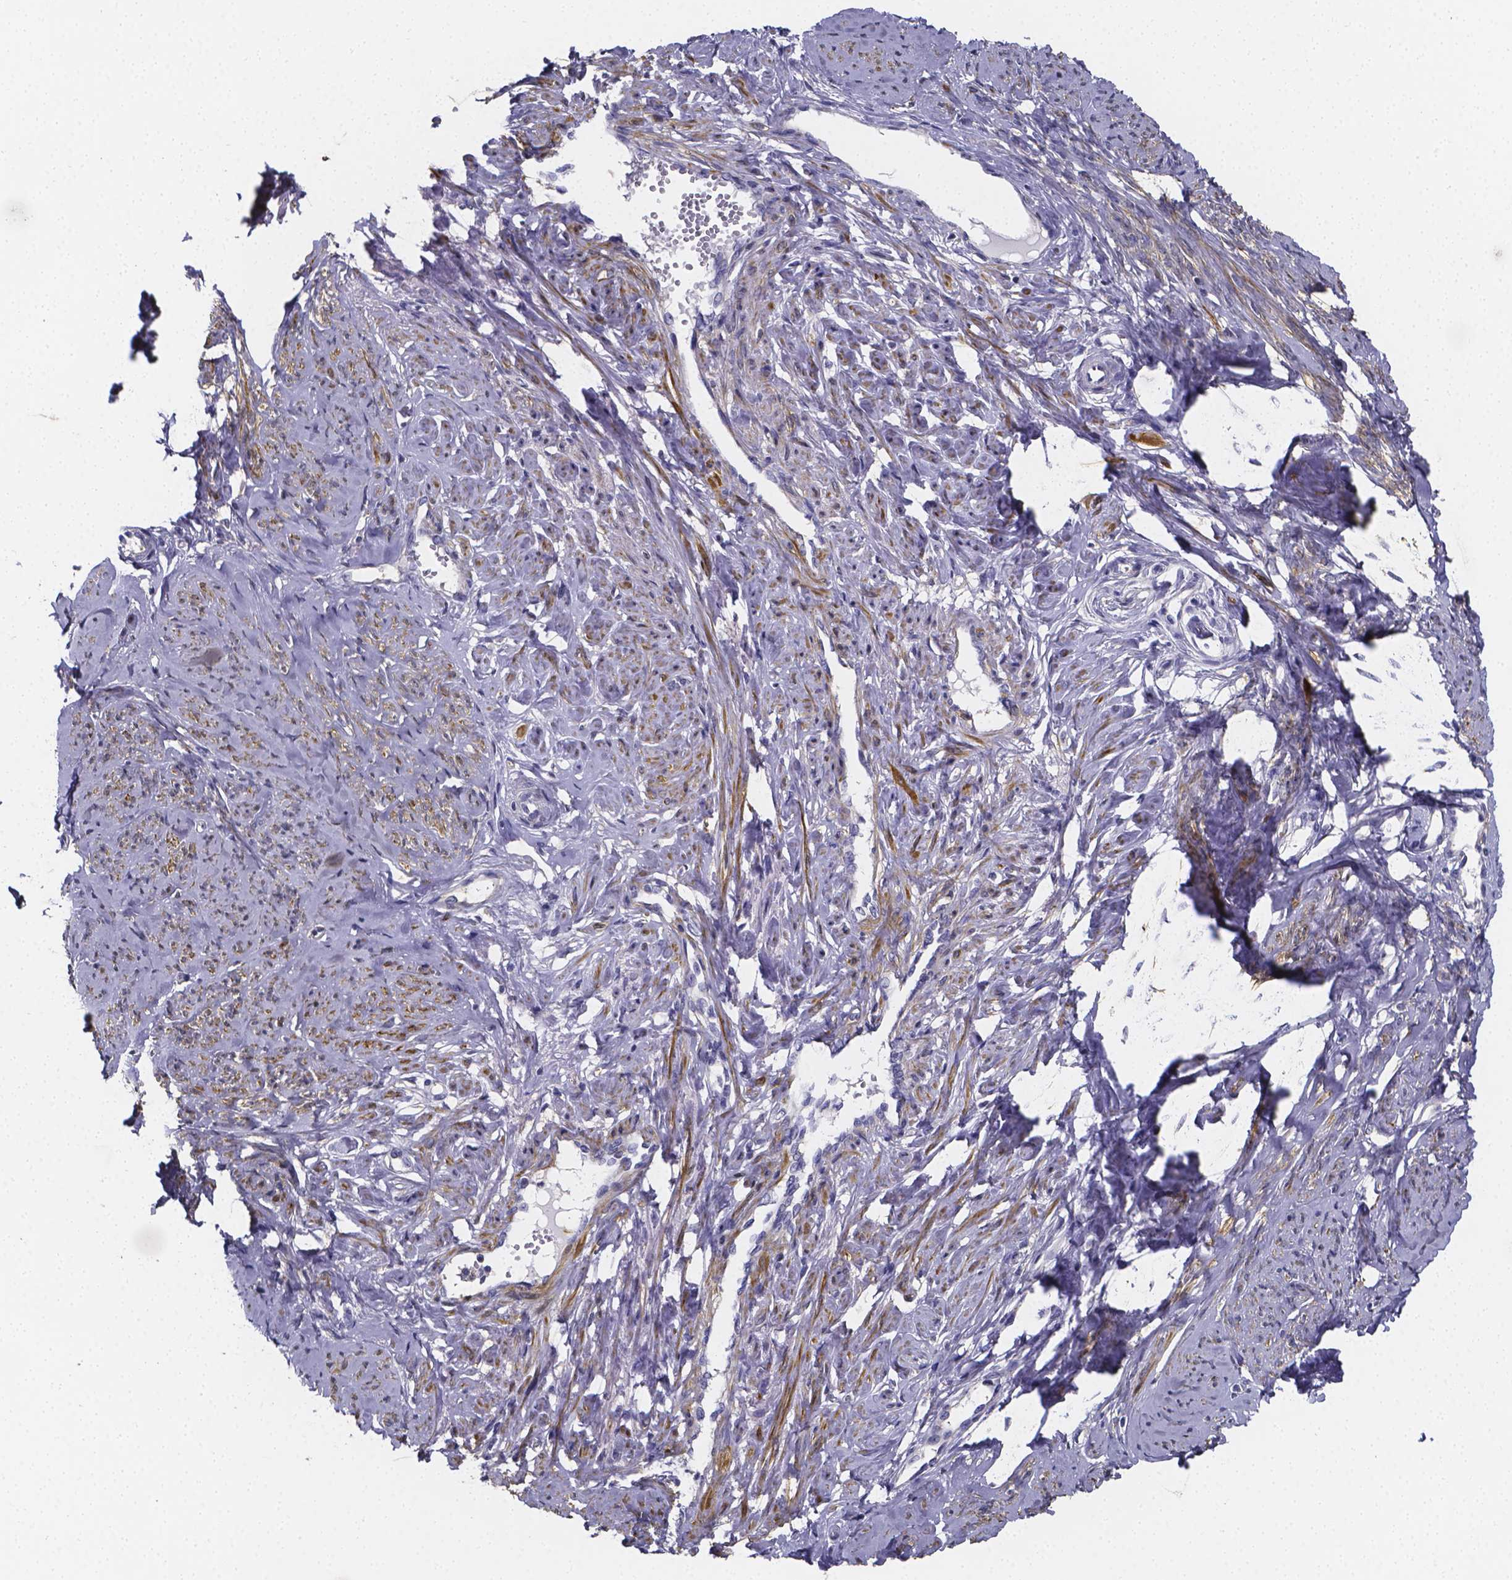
{"staining": {"intensity": "moderate", "quantity": "25%-75%", "location": "cytoplasmic/membranous"}, "tissue": "smooth muscle", "cell_type": "Smooth muscle cells", "image_type": "normal", "snomed": [{"axis": "morphology", "description": "Normal tissue, NOS"}, {"axis": "topography", "description": "Smooth muscle"}], "caption": "Immunohistochemical staining of normal smooth muscle demonstrates moderate cytoplasmic/membranous protein expression in approximately 25%-75% of smooth muscle cells.", "gene": "RERG", "patient": {"sex": "female", "age": 48}}